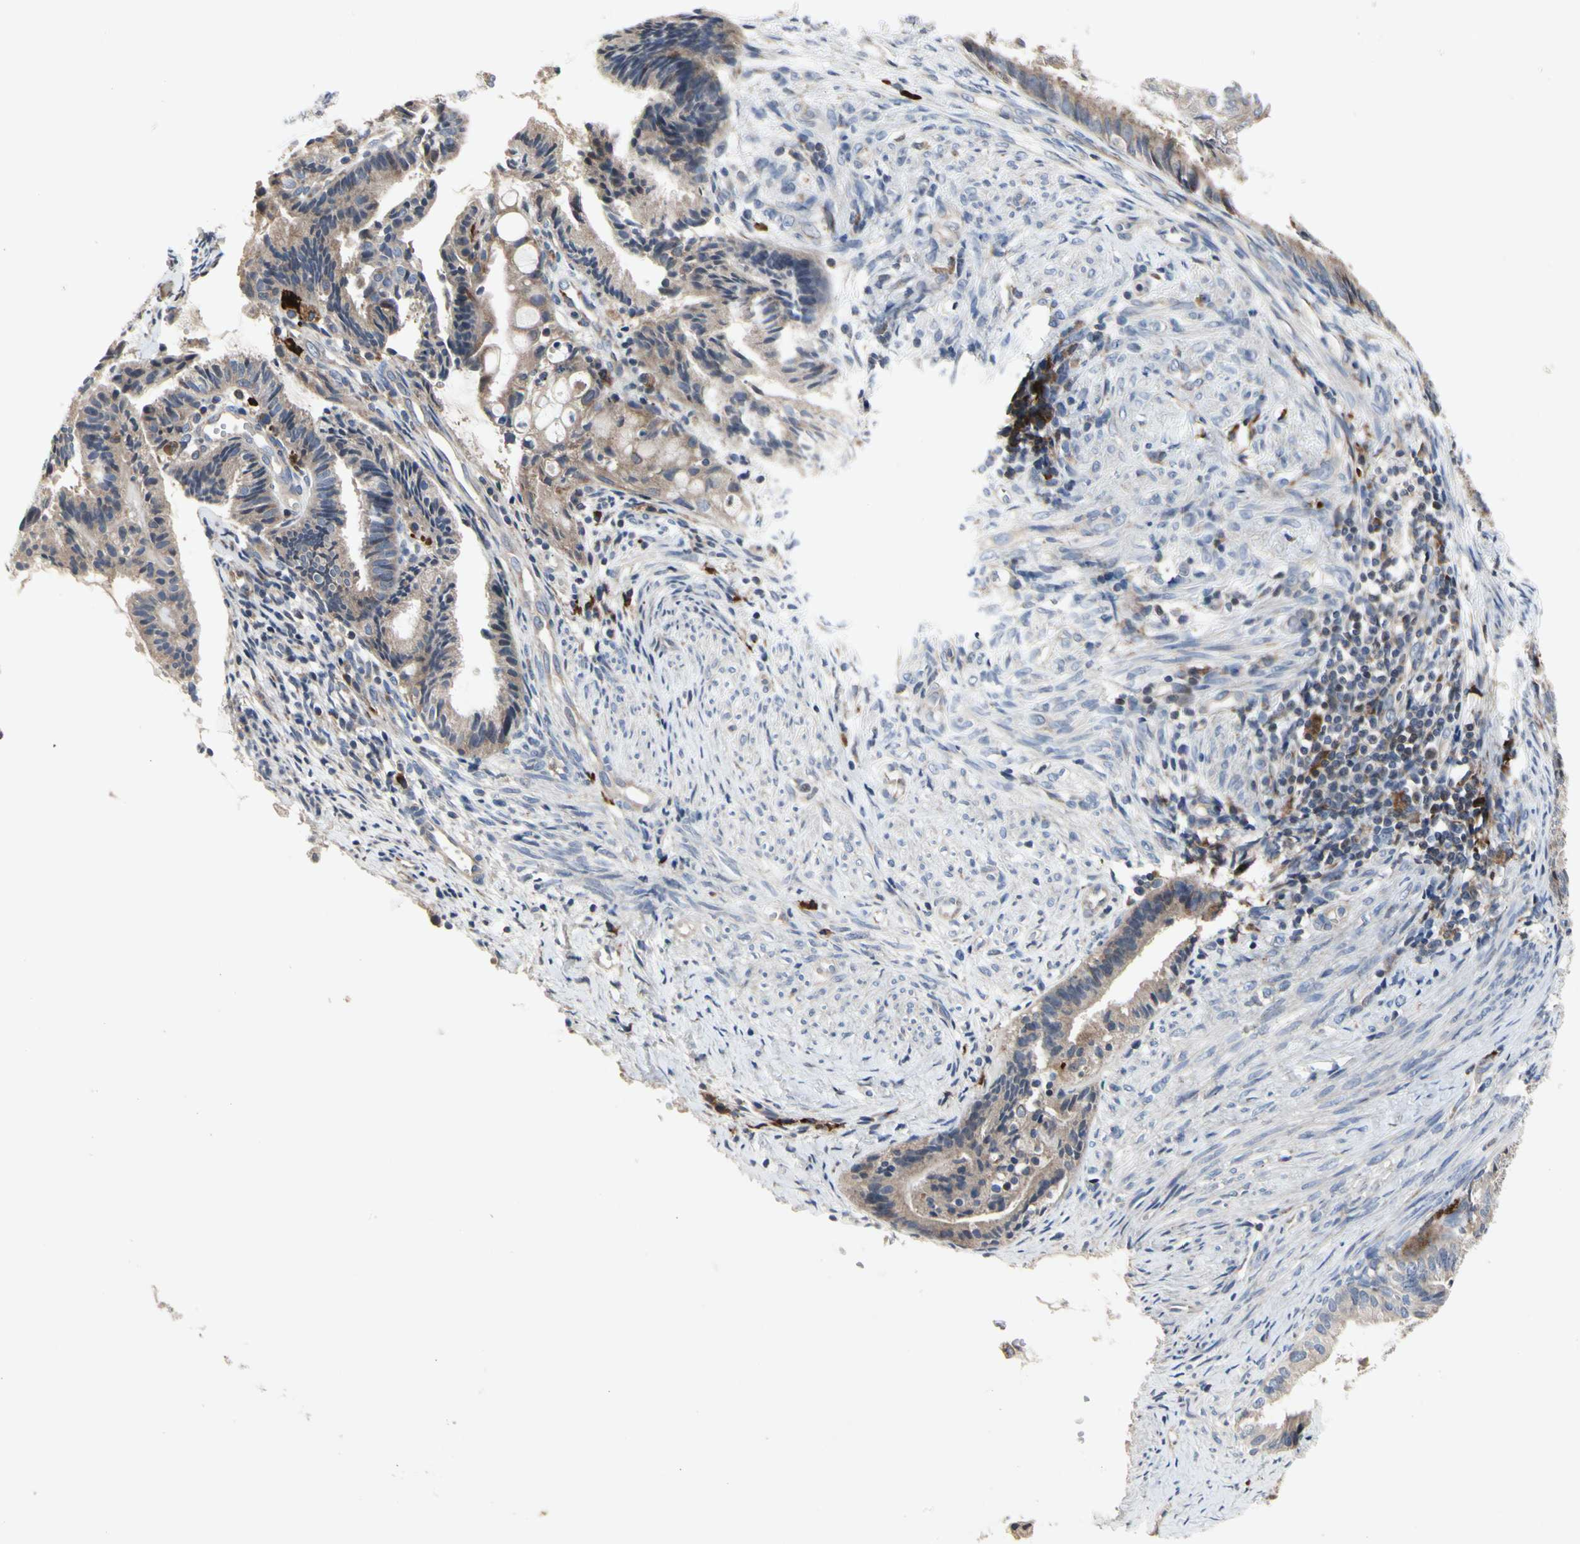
{"staining": {"intensity": "weak", "quantity": ">75%", "location": "cytoplasmic/membranous"}, "tissue": "endometrial cancer", "cell_type": "Tumor cells", "image_type": "cancer", "snomed": [{"axis": "morphology", "description": "Adenocarcinoma, NOS"}, {"axis": "topography", "description": "Endometrium"}], "caption": "Adenocarcinoma (endometrial) stained for a protein demonstrates weak cytoplasmic/membranous positivity in tumor cells.", "gene": "MMEL1", "patient": {"sex": "female", "age": 86}}